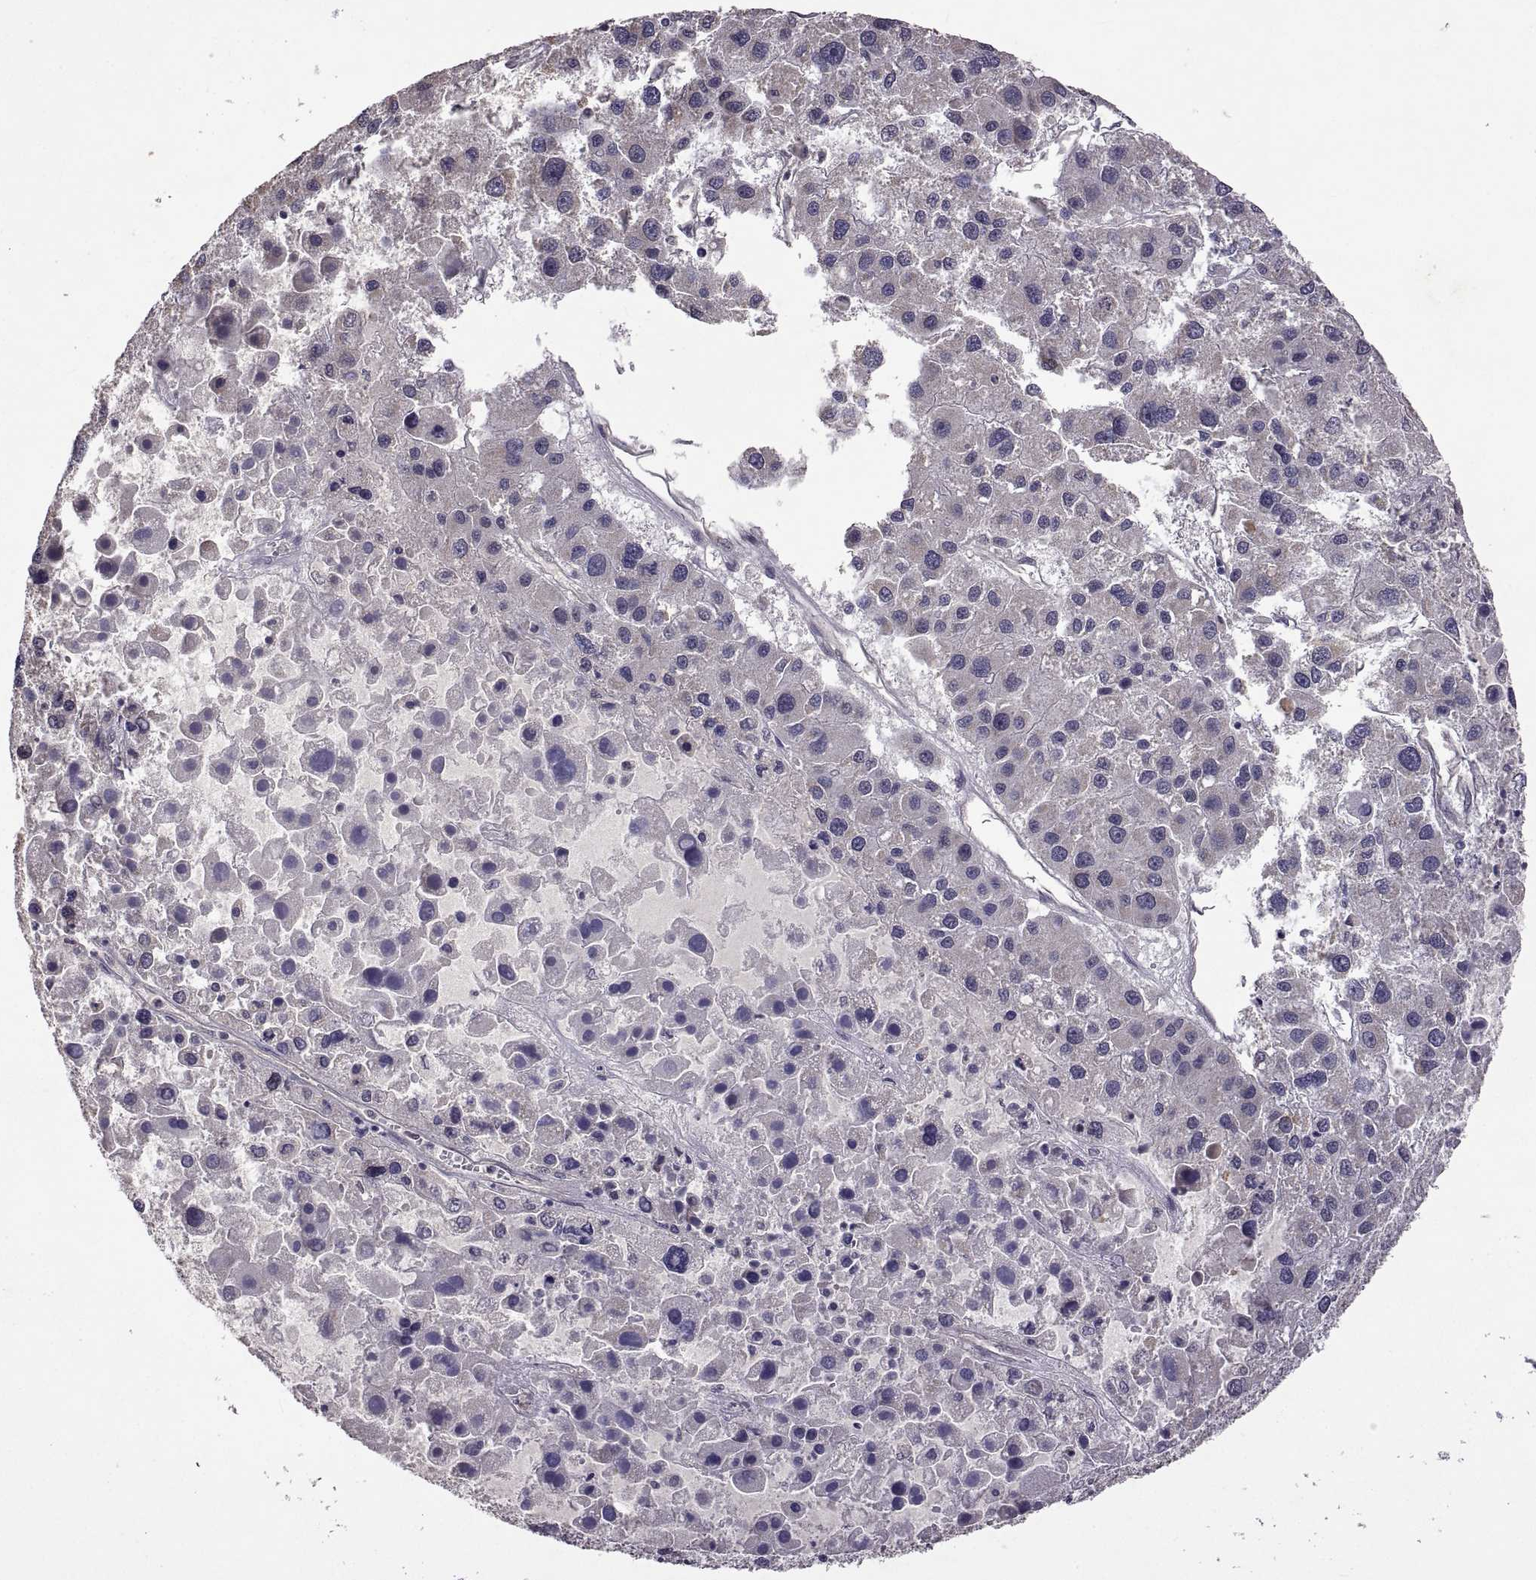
{"staining": {"intensity": "negative", "quantity": "none", "location": "none"}, "tissue": "liver cancer", "cell_type": "Tumor cells", "image_type": "cancer", "snomed": [{"axis": "morphology", "description": "Carcinoma, Hepatocellular, NOS"}, {"axis": "topography", "description": "Liver"}], "caption": "Tumor cells are negative for protein expression in human liver hepatocellular carcinoma.", "gene": "LAMA1", "patient": {"sex": "male", "age": 73}}